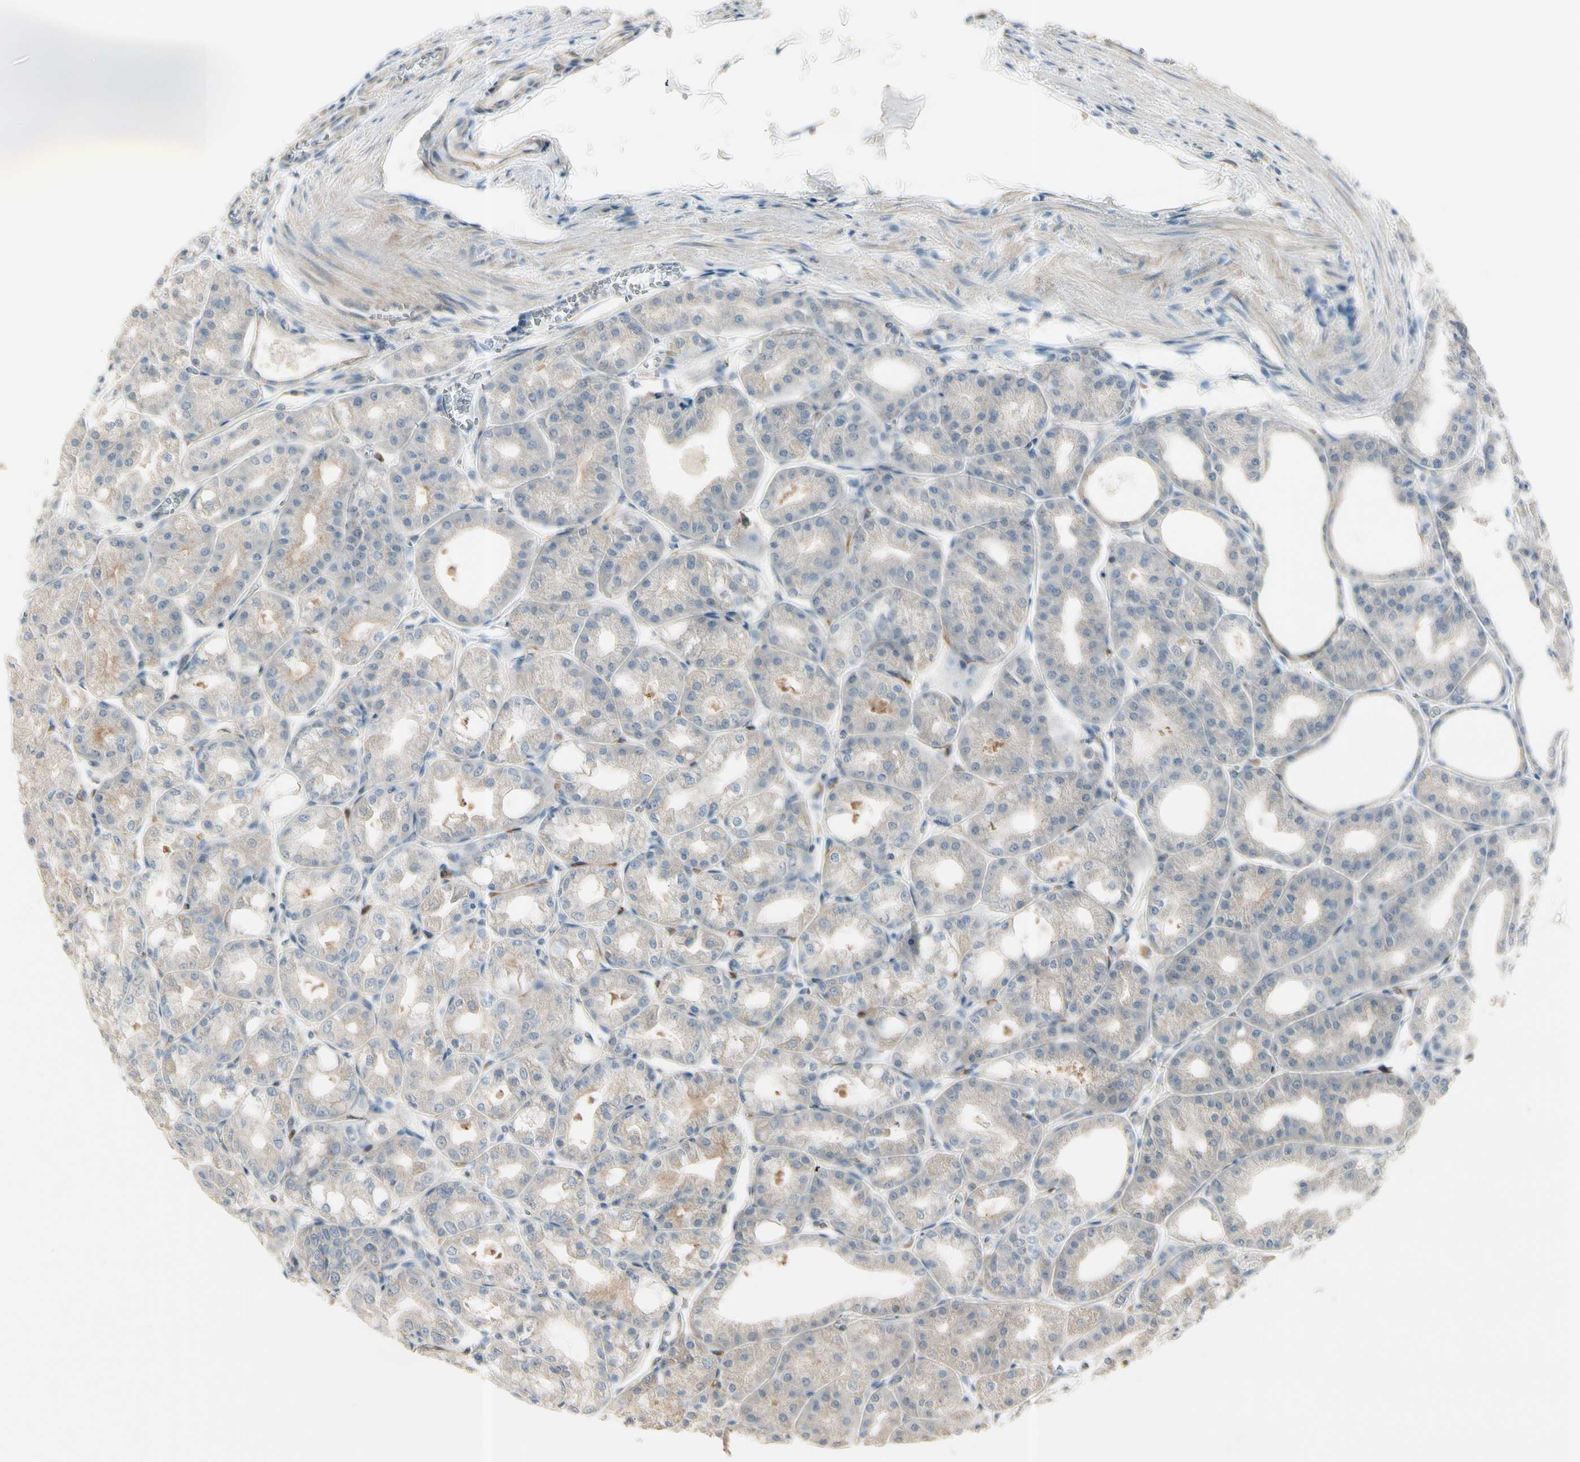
{"staining": {"intensity": "moderate", "quantity": "25%-75%", "location": "cytoplasmic/membranous"}, "tissue": "stomach", "cell_type": "Glandular cells", "image_type": "normal", "snomed": [{"axis": "morphology", "description": "Normal tissue, NOS"}, {"axis": "topography", "description": "Stomach, lower"}], "caption": "Protein expression analysis of unremarkable human stomach reveals moderate cytoplasmic/membranous expression in approximately 25%-75% of glandular cells.", "gene": "CYP2E1", "patient": {"sex": "male", "age": 71}}